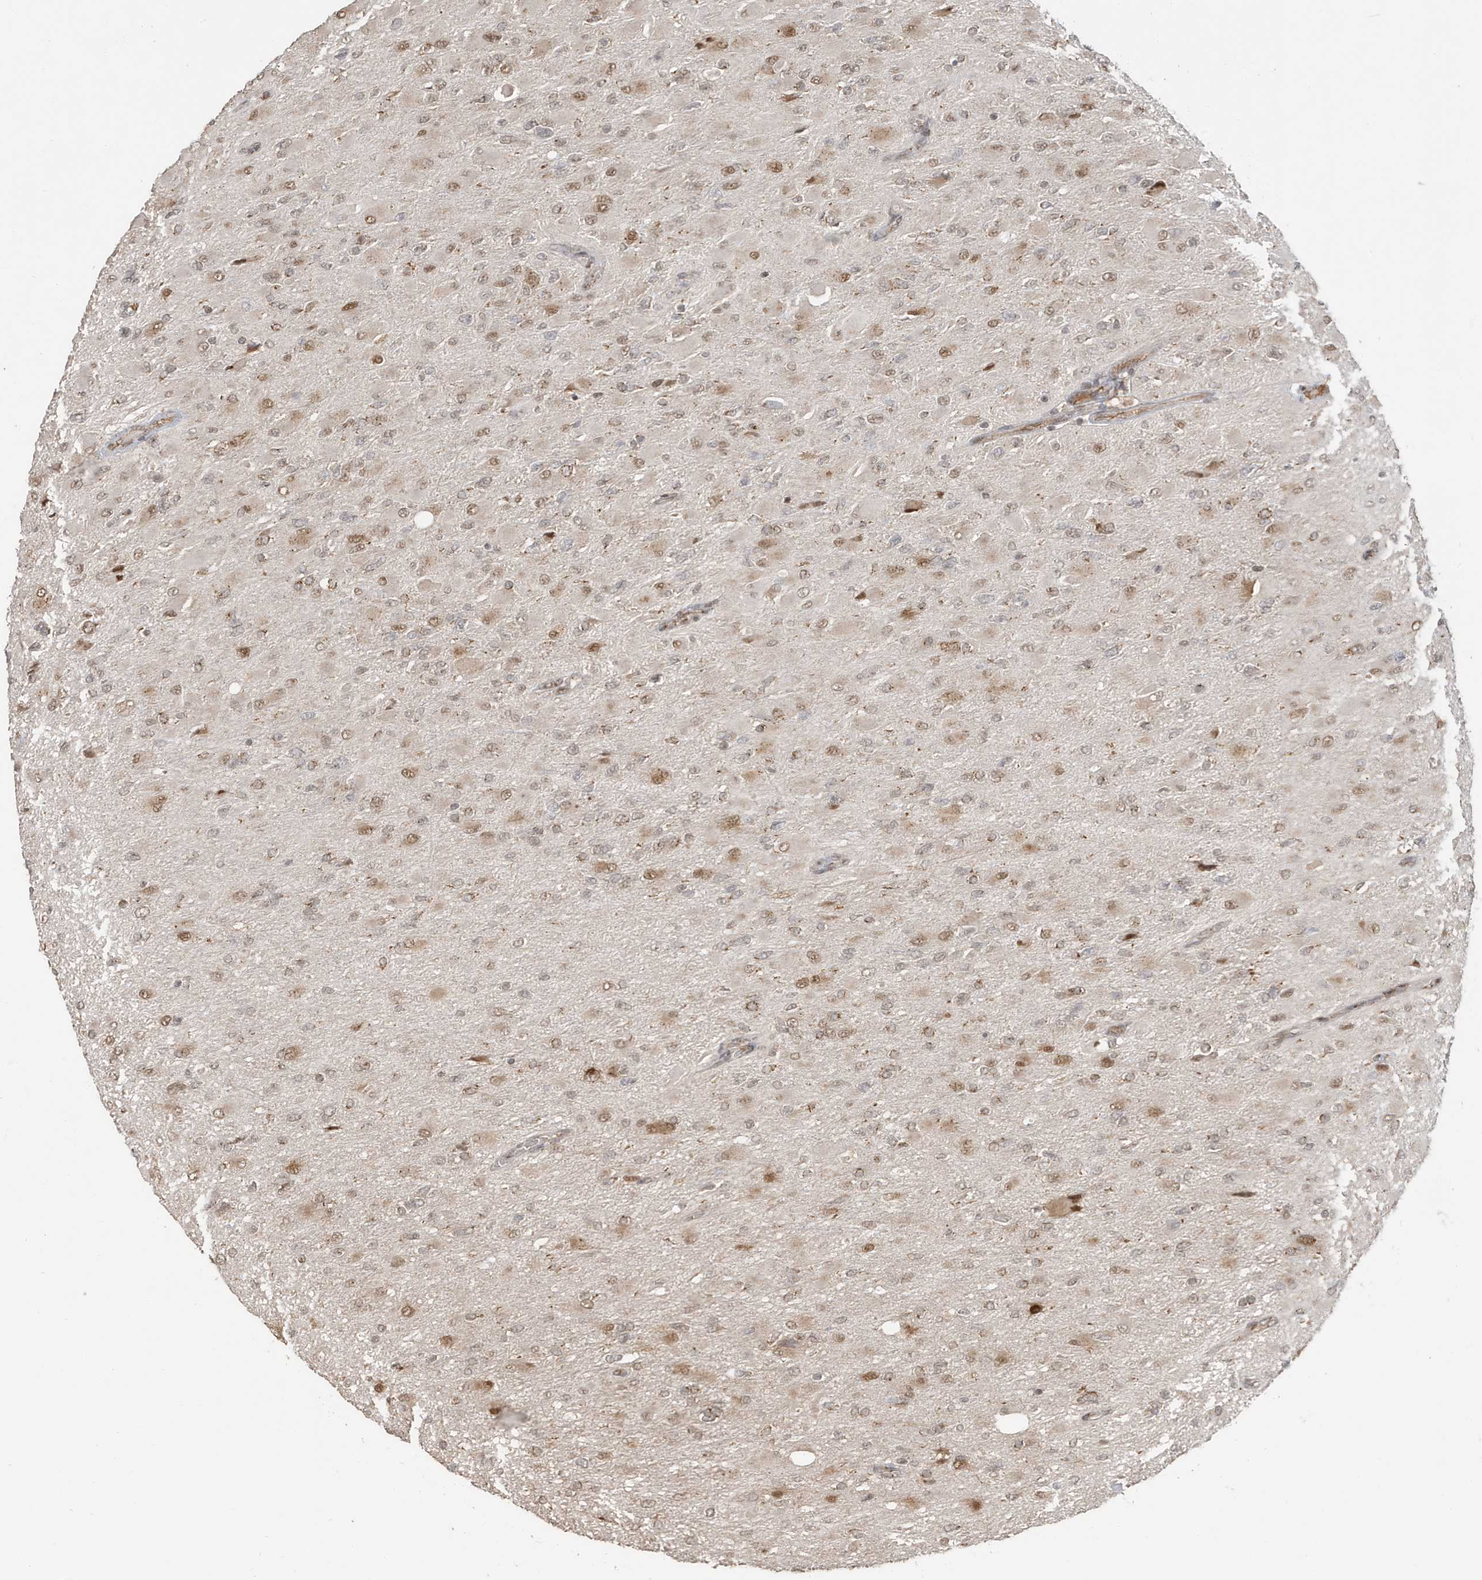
{"staining": {"intensity": "moderate", "quantity": ">75%", "location": "nuclear"}, "tissue": "glioma", "cell_type": "Tumor cells", "image_type": "cancer", "snomed": [{"axis": "morphology", "description": "Glioma, malignant, High grade"}, {"axis": "topography", "description": "Cerebral cortex"}], "caption": "About >75% of tumor cells in human glioma demonstrate moderate nuclear protein staining as visualized by brown immunohistochemical staining.", "gene": "RER1", "patient": {"sex": "female", "age": 36}}